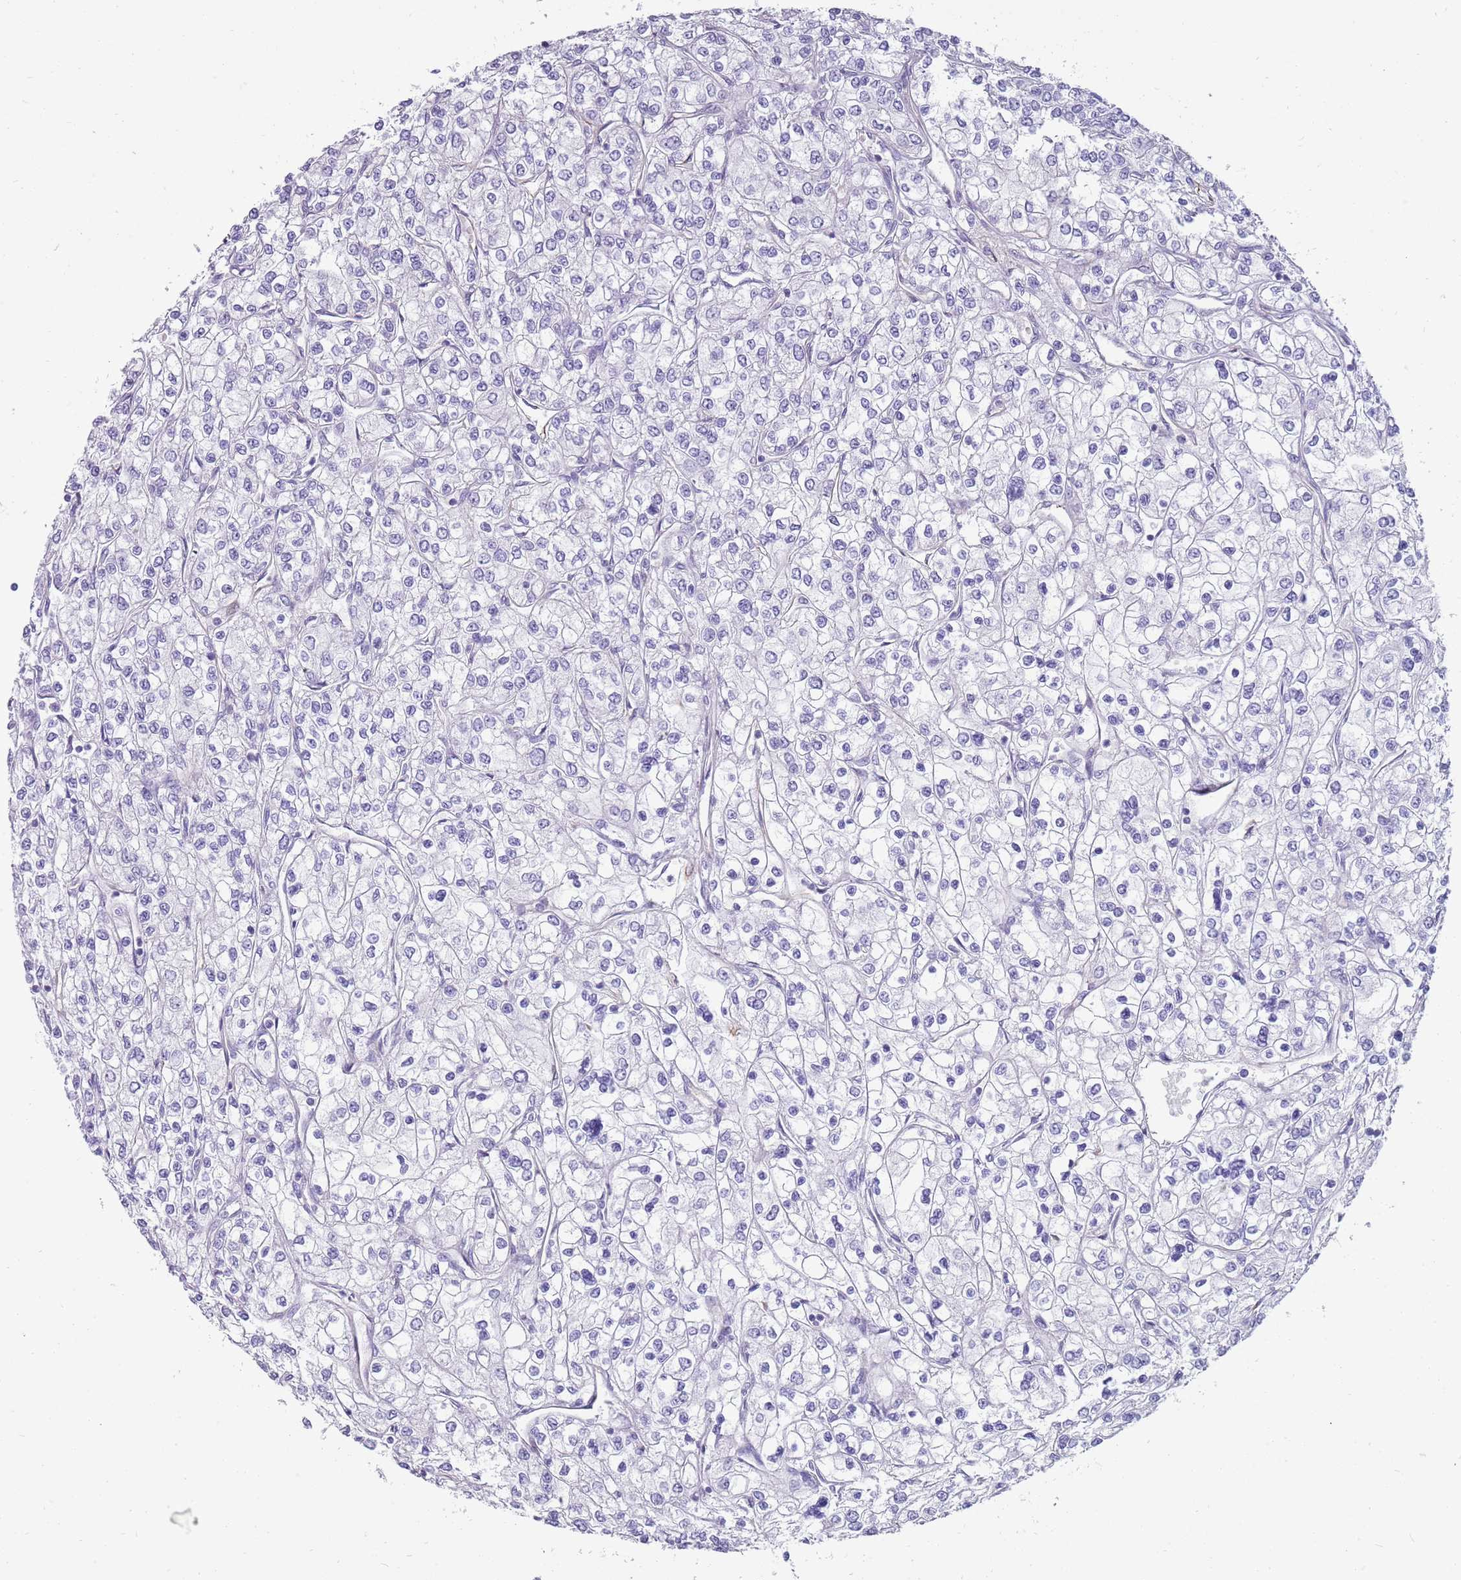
{"staining": {"intensity": "negative", "quantity": "none", "location": "none"}, "tissue": "renal cancer", "cell_type": "Tumor cells", "image_type": "cancer", "snomed": [{"axis": "morphology", "description": "Adenocarcinoma, NOS"}, {"axis": "topography", "description": "Kidney"}], "caption": "Tumor cells are negative for brown protein staining in renal cancer (adenocarcinoma).", "gene": "NBPF3", "patient": {"sex": "male", "age": 80}}